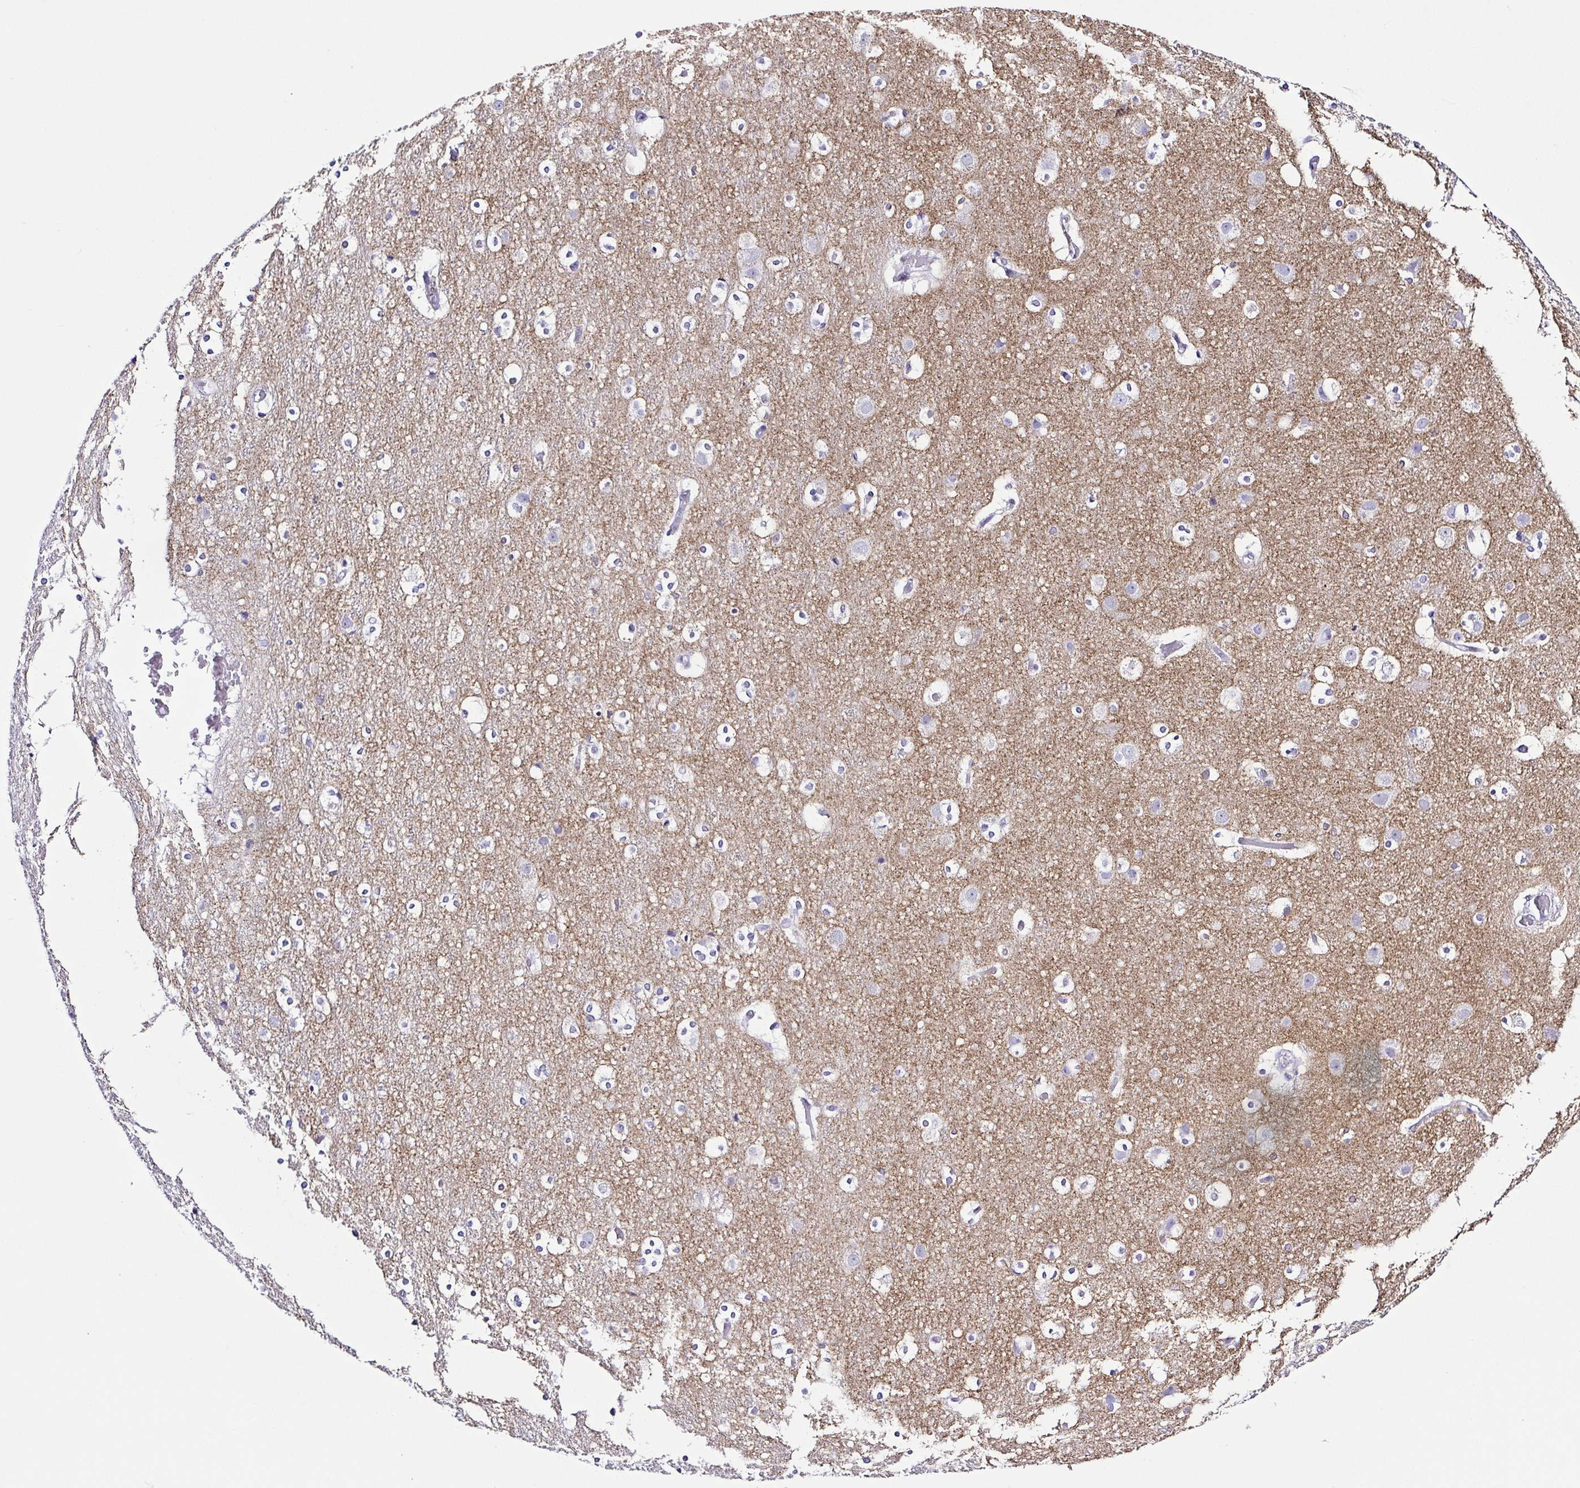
{"staining": {"intensity": "negative", "quantity": "none", "location": "none"}, "tissue": "cerebral cortex", "cell_type": "Endothelial cells", "image_type": "normal", "snomed": [{"axis": "morphology", "description": "Normal tissue, NOS"}, {"axis": "topography", "description": "Cerebral cortex"}], "caption": "High magnification brightfield microscopy of normal cerebral cortex stained with DAB (brown) and counterstained with hematoxylin (blue): endothelial cells show no significant staining. (DAB IHC visualized using brightfield microscopy, high magnification).", "gene": "SYNPR", "patient": {"sex": "female", "age": 52}}